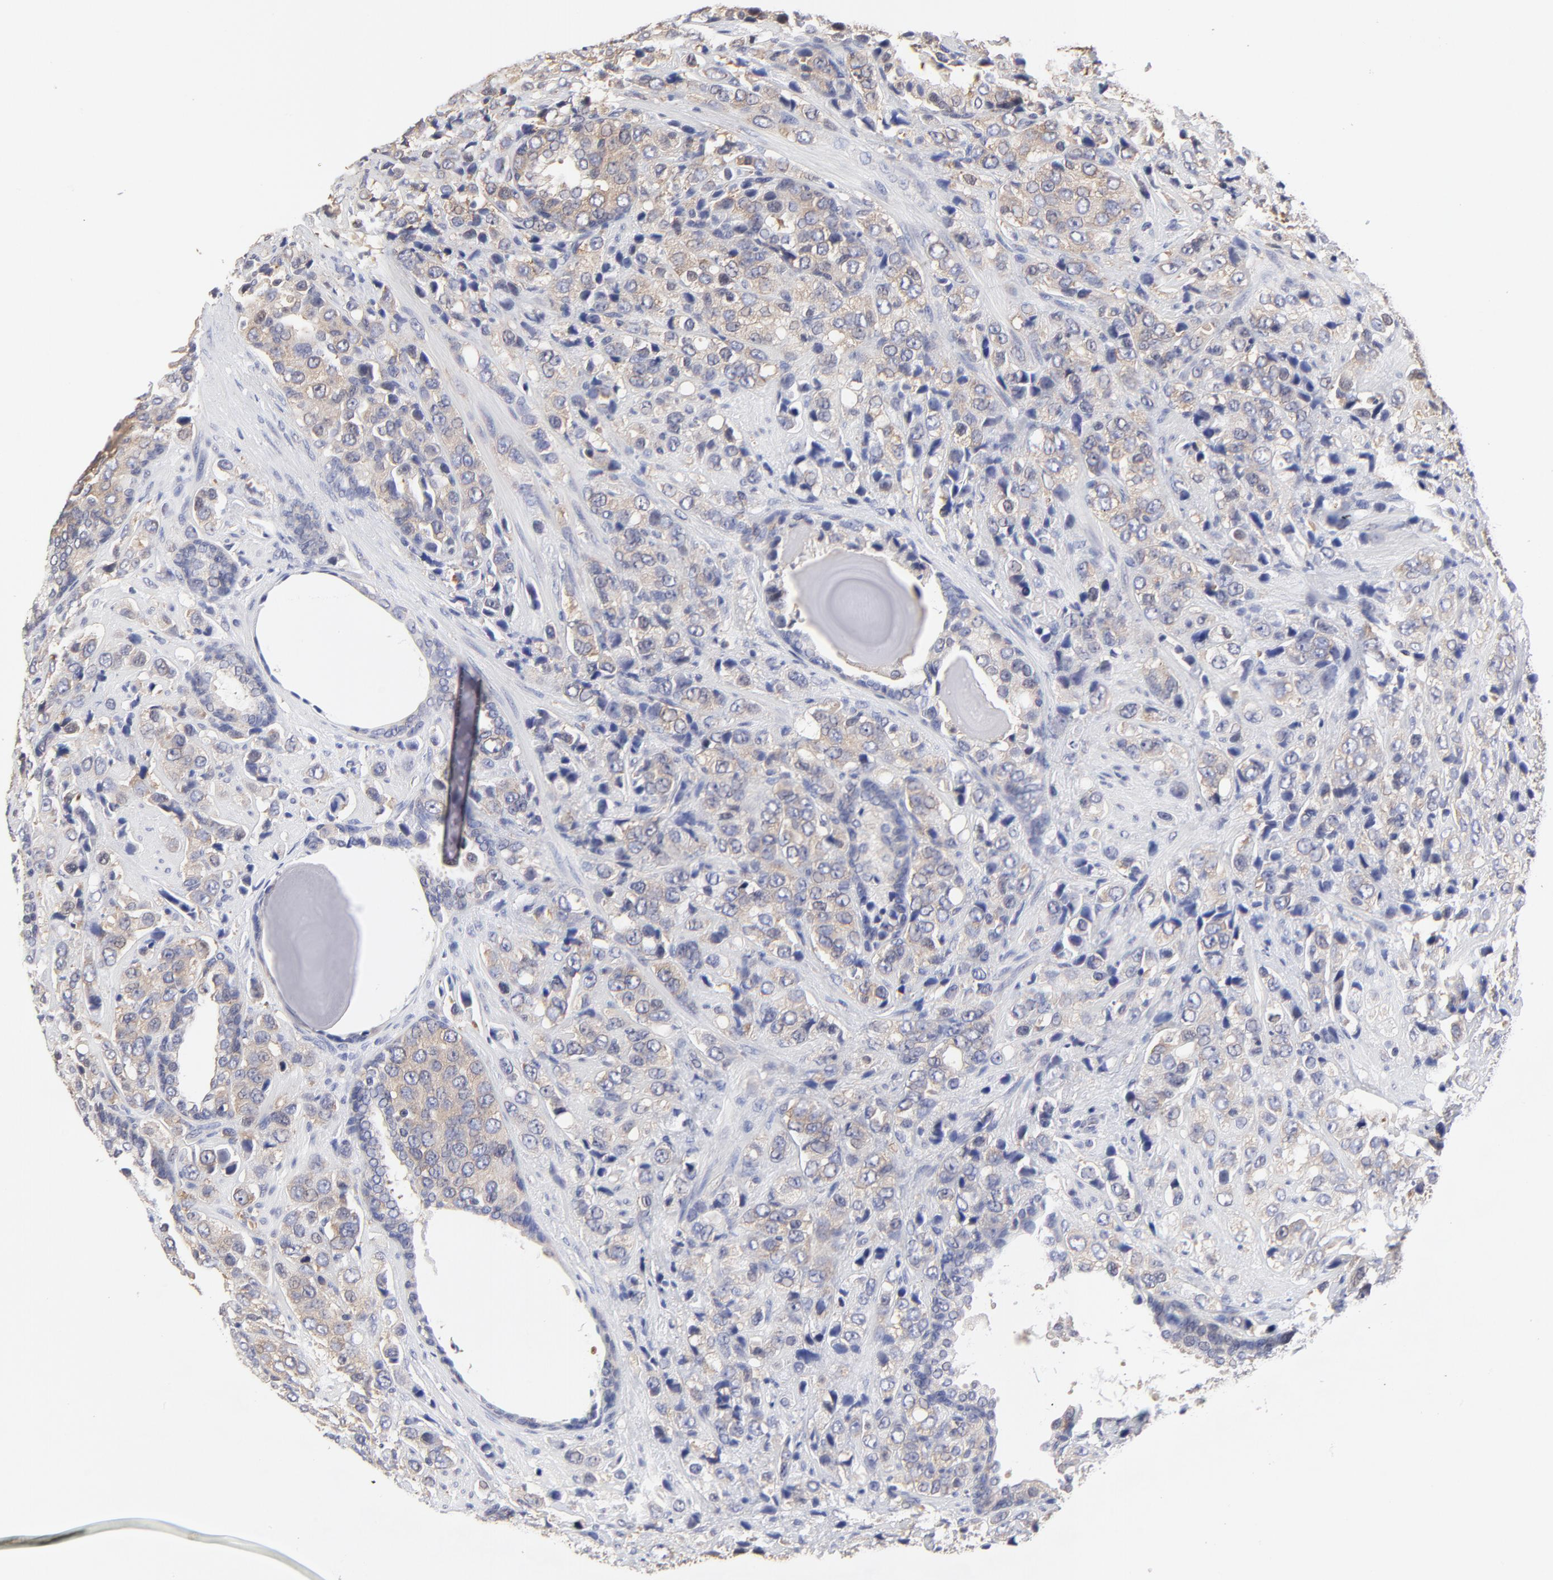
{"staining": {"intensity": "weak", "quantity": "25%-75%", "location": "cytoplasmic/membranous"}, "tissue": "prostate cancer", "cell_type": "Tumor cells", "image_type": "cancer", "snomed": [{"axis": "morphology", "description": "Adenocarcinoma, High grade"}, {"axis": "topography", "description": "Prostate"}], "caption": "Immunohistochemical staining of prostate adenocarcinoma (high-grade) shows low levels of weak cytoplasmic/membranous positivity in approximately 25%-75% of tumor cells. The protein of interest is shown in brown color, while the nuclei are stained blue.", "gene": "CCT2", "patient": {"sex": "male", "age": 70}}